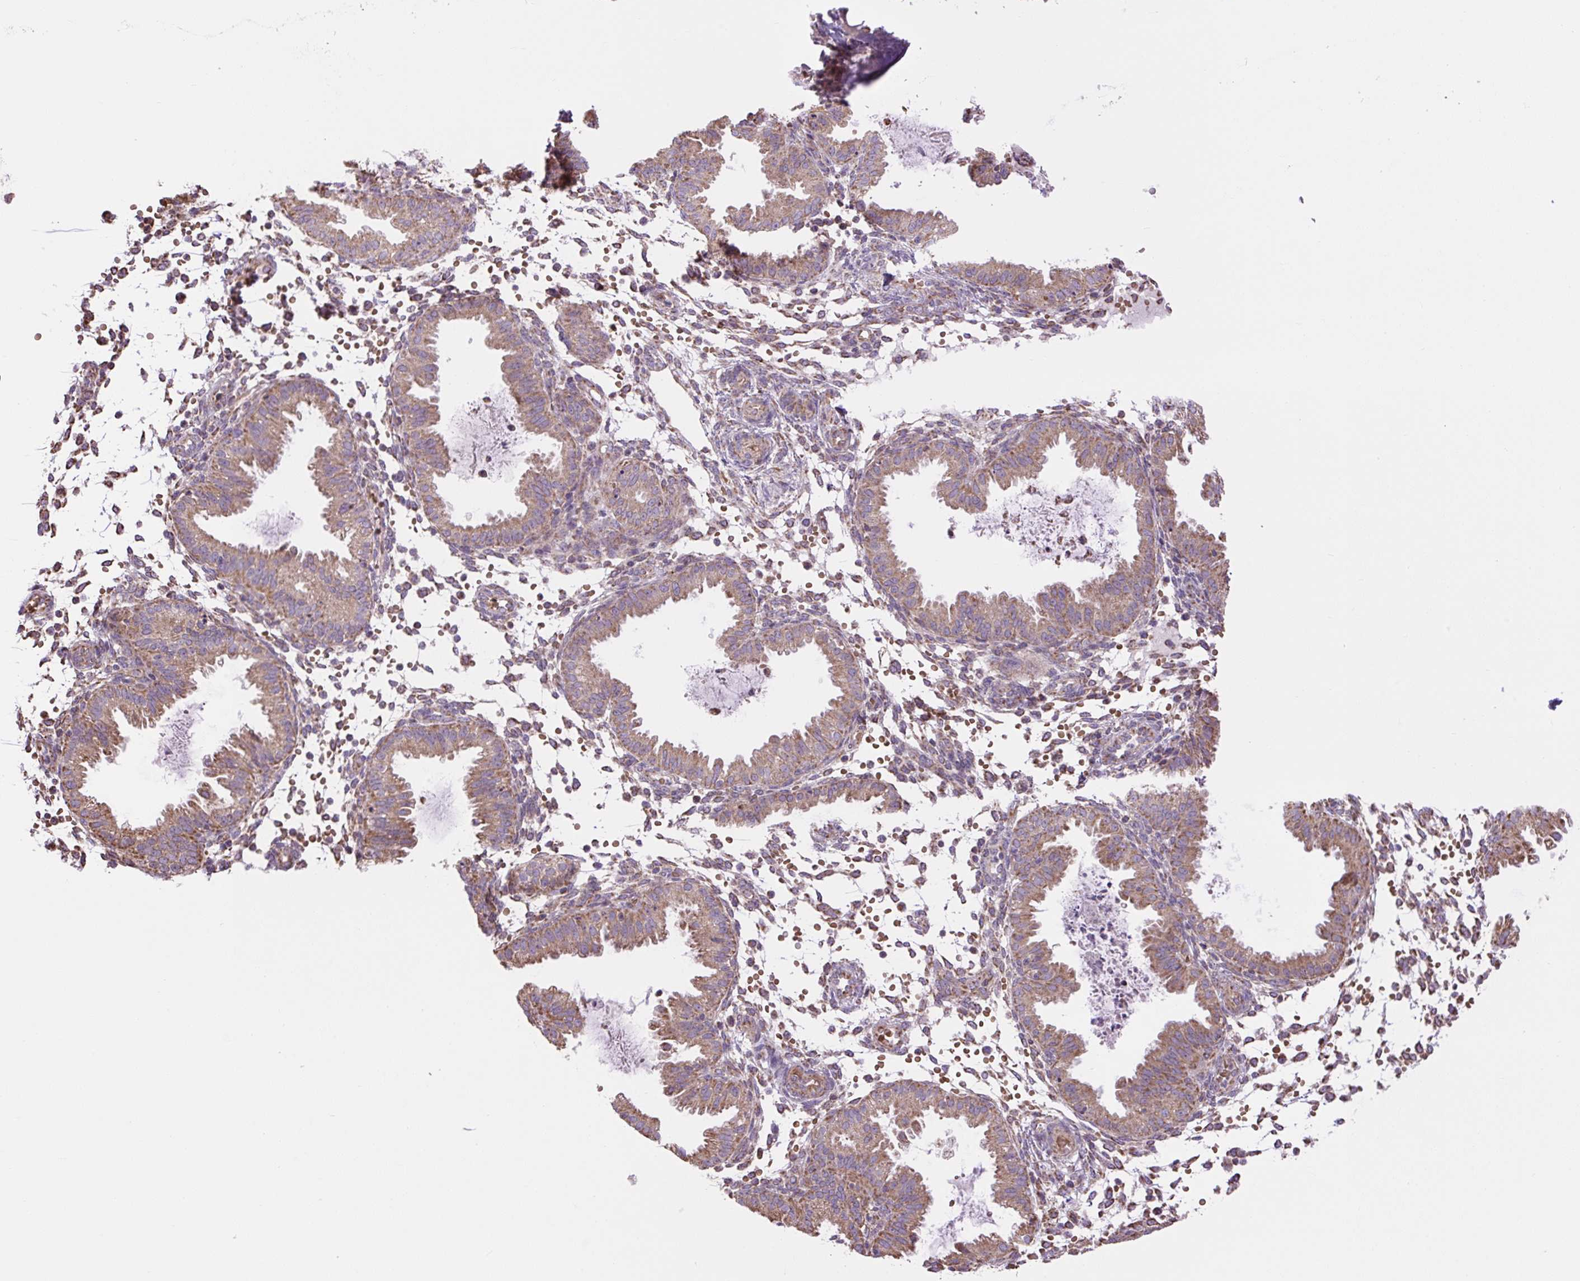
{"staining": {"intensity": "moderate", "quantity": "25%-75%", "location": "cytoplasmic/membranous"}, "tissue": "endometrium", "cell_type": "Cells in endometrial stroma", "image_type": "normal", "snomed": [{"axis": "morphology", "description": "Normal tissue, NOS"}, {"axis": "topography", "description": "Endometrium"}], "caption": "High-magnification brightfield microscopy of unremarkable endometrium stained with DAB (brown) and counterstained with hematoxylin (blue). cells in endometrial stroma exhibit moderate cytoplasmic/membranous expression is present in about25%-75% of cells. The protein is stained brown, and the nuclei are stained in blue (DAB (3,3'-diaminobenzidine) IHC with brightfield microscopy, high magnification).", "gene": "PLCG1", "patient": {"sex": "female", "age": 33}}